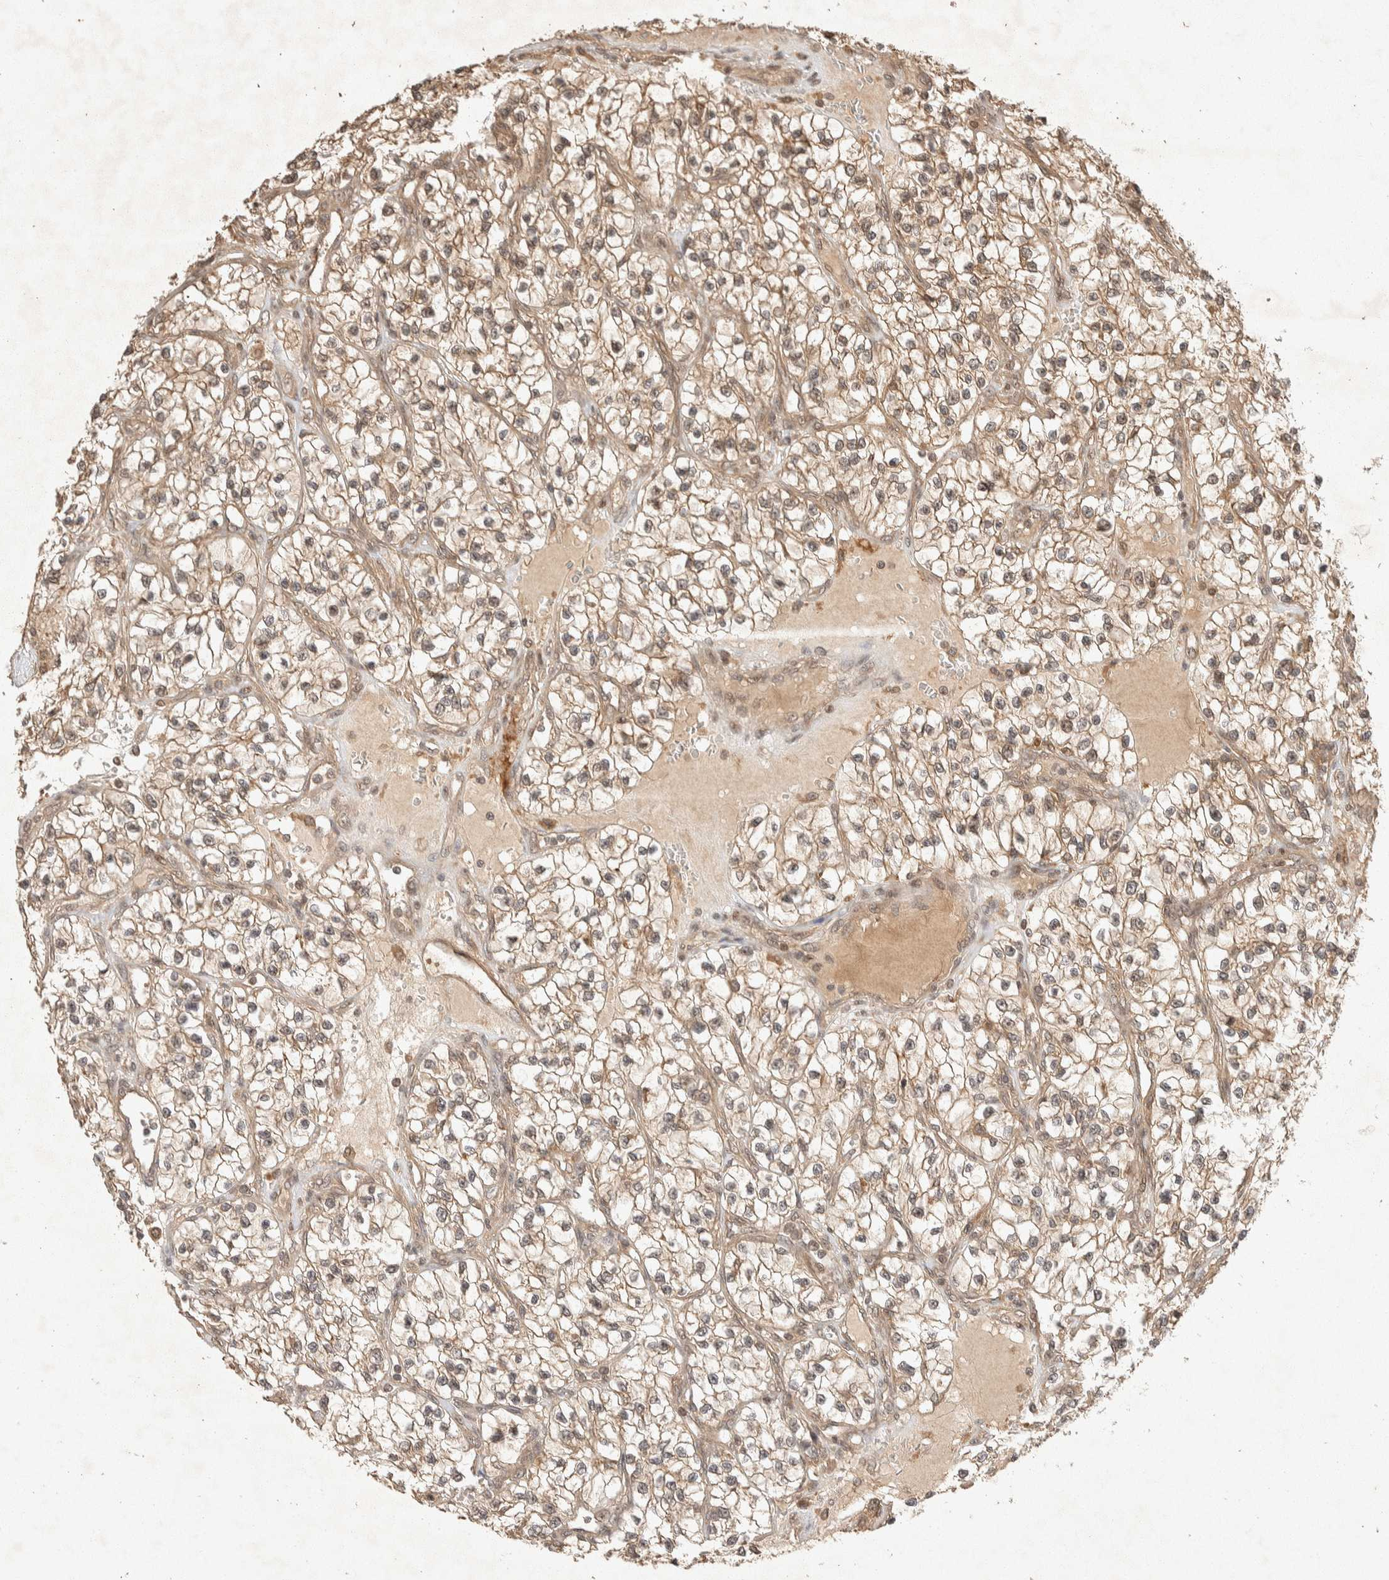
{"staining": {"intensity": "weak", "quantity": ">75%", "location": "cytoplasmic/membranous"}, "tissue": "renal cancer", "cell_type": "Tumor cells", "image_type": "cancer", "snomed": [{"axis": "morphology", "description": "Adenocarcinoma, NOS"}, {"axis": "topography", "description": "Kidney"}], "caption": "IHC micrograph of human renal cancer (adenocarcinoma) stained for a protein (brown), which shows low levels of weak cytoplasmic/membranous staining in about >75% of tumor cells.", "gene": "THRA", "patient": {"sex": "female", "age": 57}}